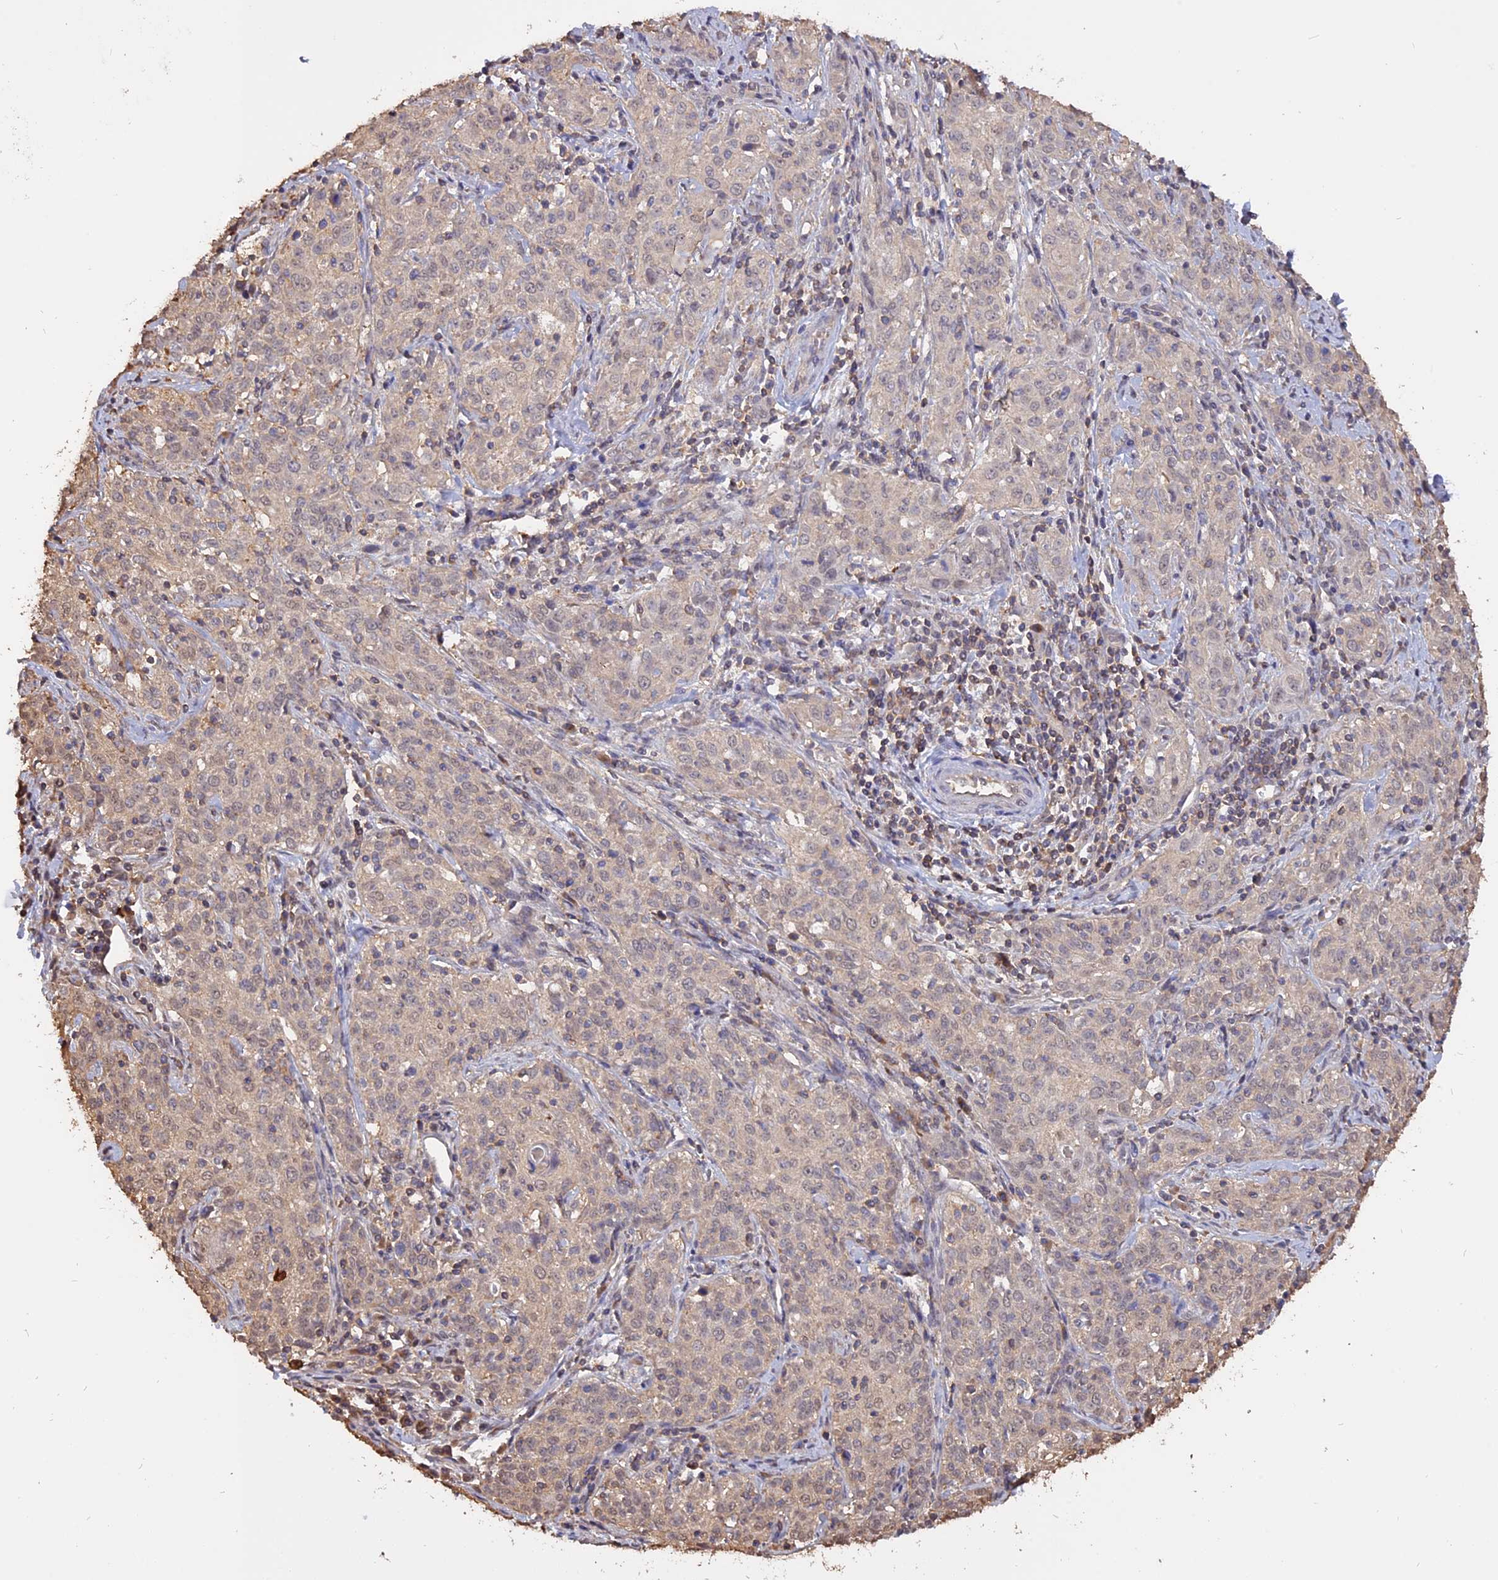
{"staining": {"intensity": "negative", "quantity": "none", "location": "none"}, "tissue": "cervical cancer", "cell_type": "Tumor cells", "image_type": "cancer", "snomed": [{"axis": "morphology", "description": "Squamous cell carcinoma, NOS"}, {"axis": "topography", "description": "Cervix"}], "caption": "Tumor cells show no significant expression in cervical cancer (squamous cell carcinoma).", "gene": "CARMIL2", "patient": {"sex": "female", "age": 57}}